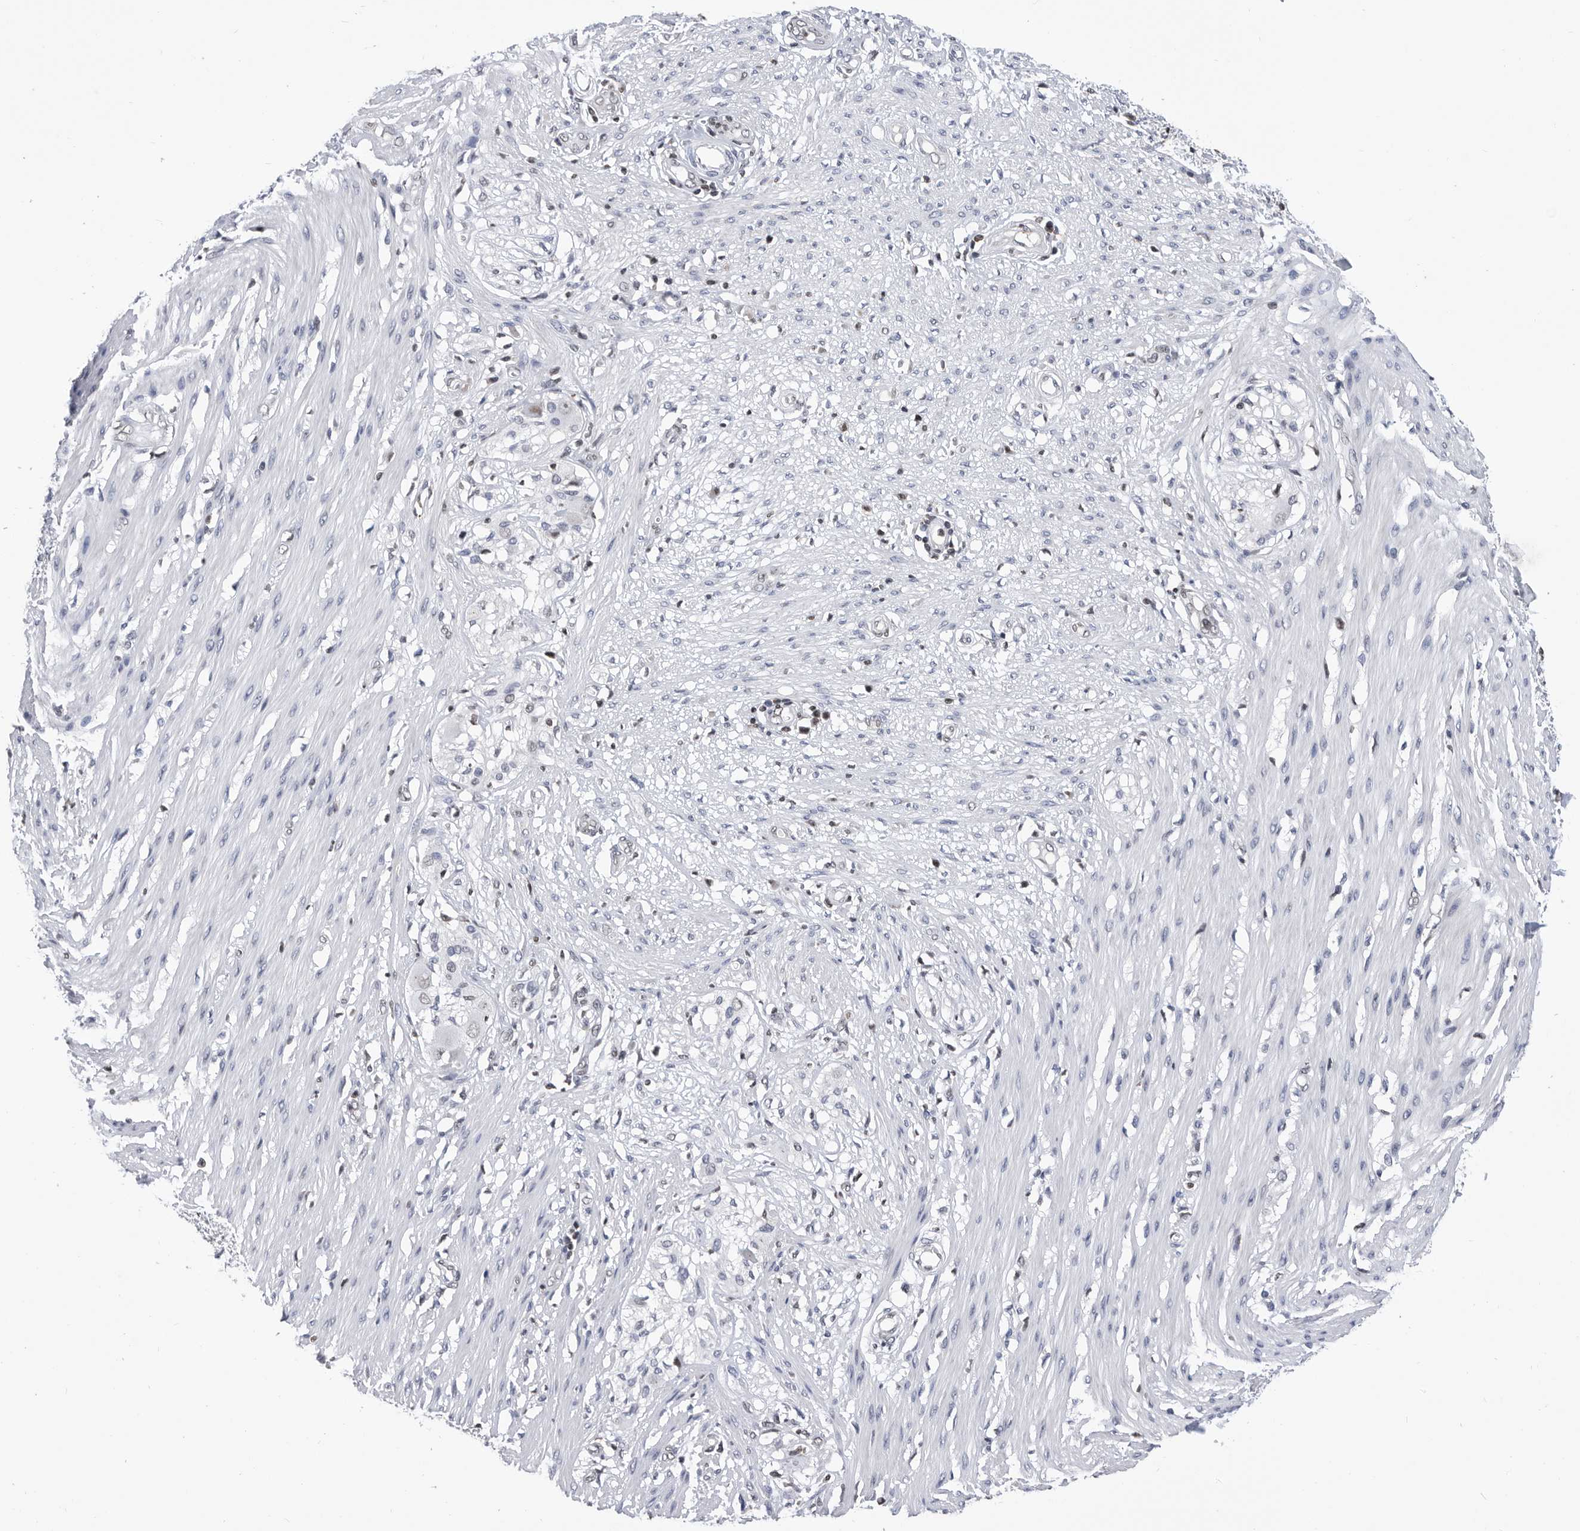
{"staining": {"intensity": "negative", "quantity": "none", "location": "none"}, "tissue": "smooth muscle", "cell_type": "Smooth muscle cells", "image_type": "normal", "snomed": [{"axis": "morphology", "description": "Normal tissue, NOS"}, {"axis": "morphology", "description": "Adenocarcinoma, NOS"}, {"axis": "topography", "description": "Colon"}, {"axis": "topography", "description": "Peripheral nerve tissue"}], "caption": "This is a histopathology image of immunohistochemistry (IHC) staining of normal smooth muscle, which shows no positivity in smooth muscle cells.", "gene": "TSTD1", "patient": {"sex": "male", "age": 14}}